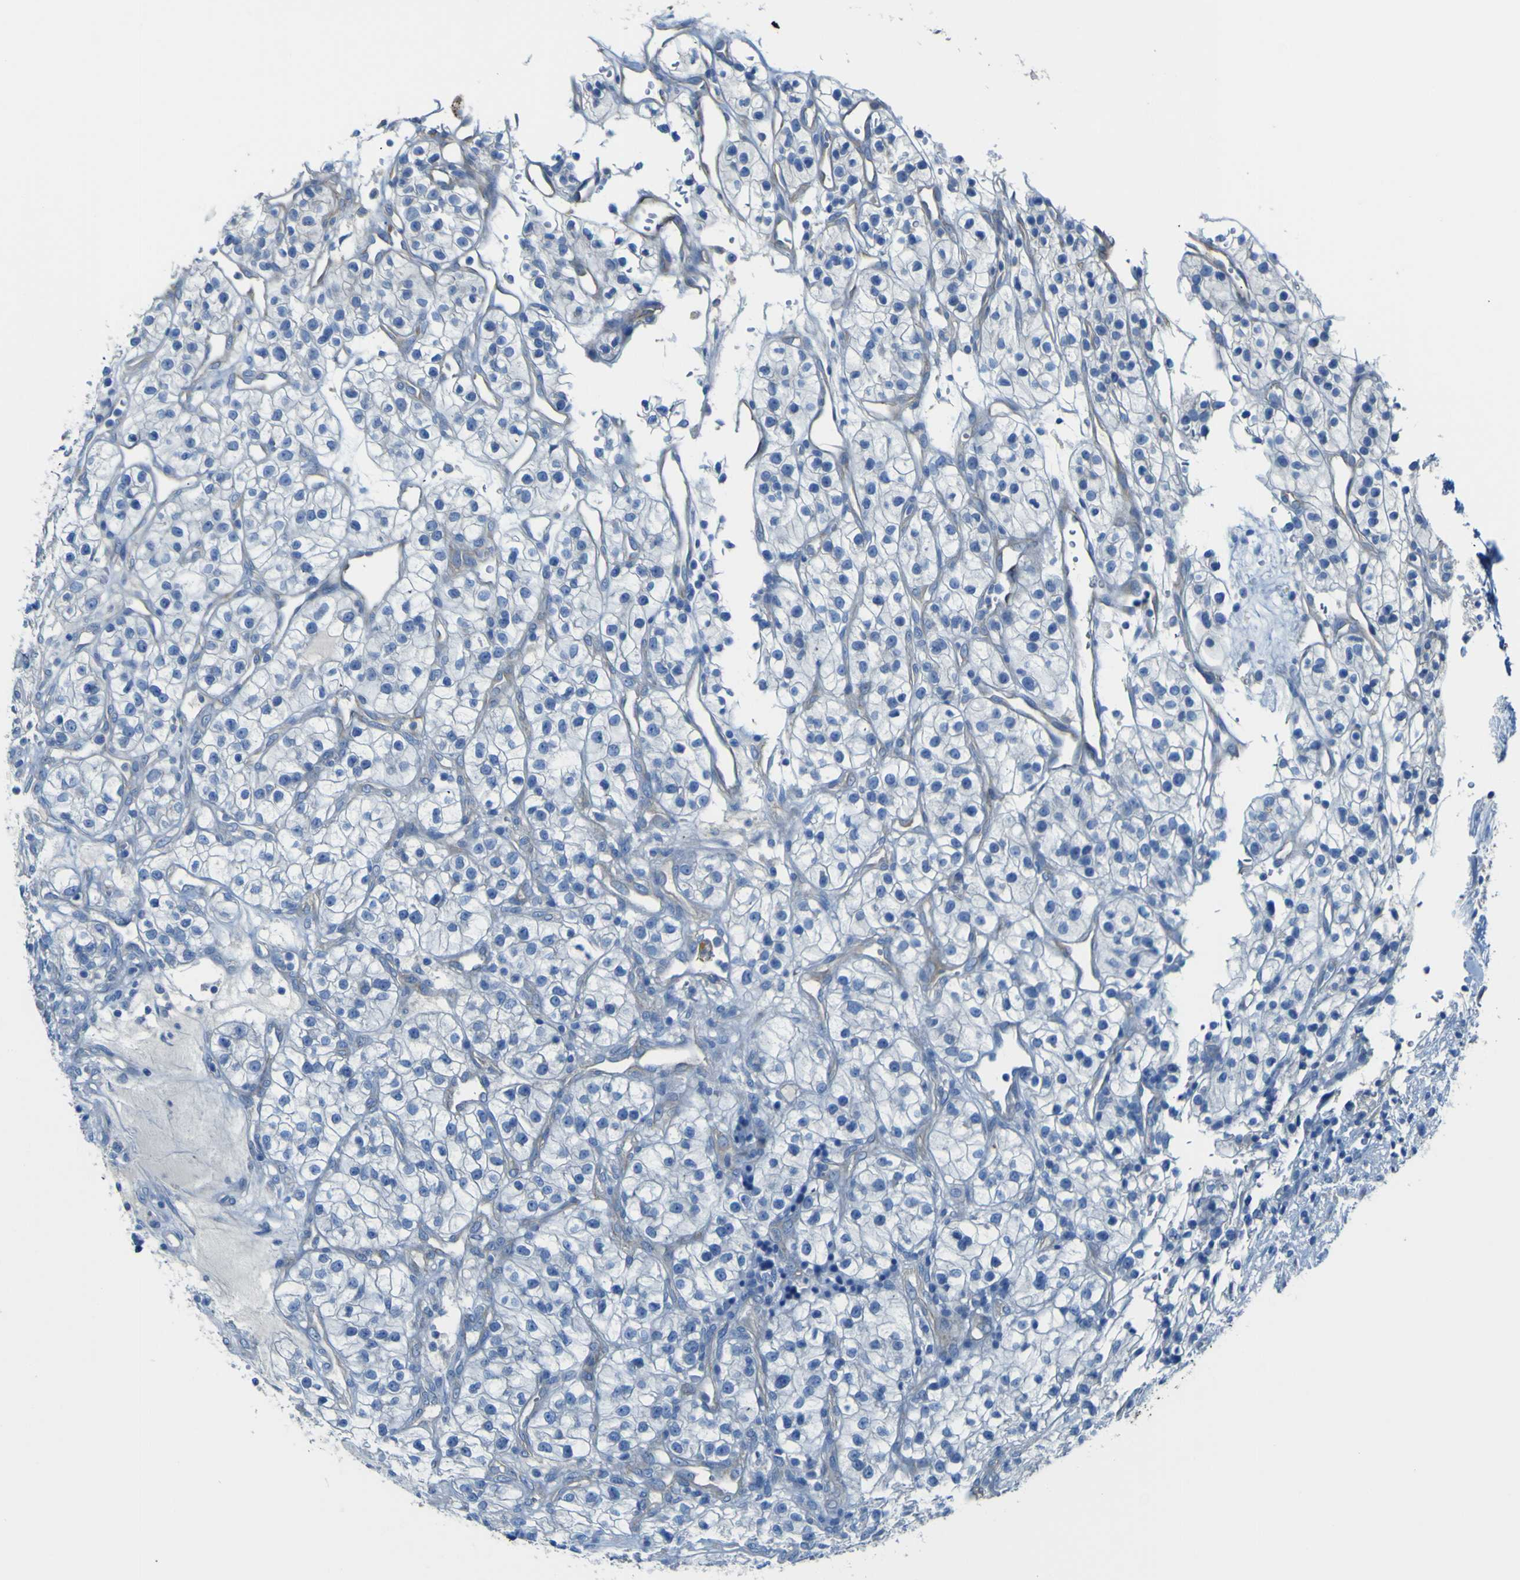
{"staining": {"intensity": "negative", "quantity": "none", "location": "none"}, "tissue": "renal cancer", "cell_type": "Tumor cells", "image_type": "cancer", "snomed": [{"axis": "morphology", "description": "Adenocarcinoma, NOS"}, {"axis": "topography", "description": "Kidney"}], "caption": "The image shows no staining of tumor cells in renal cancer (adenocarcinoma).", "gene": "ADGRA2", "patient": {"sex": "female", "age": 57}}